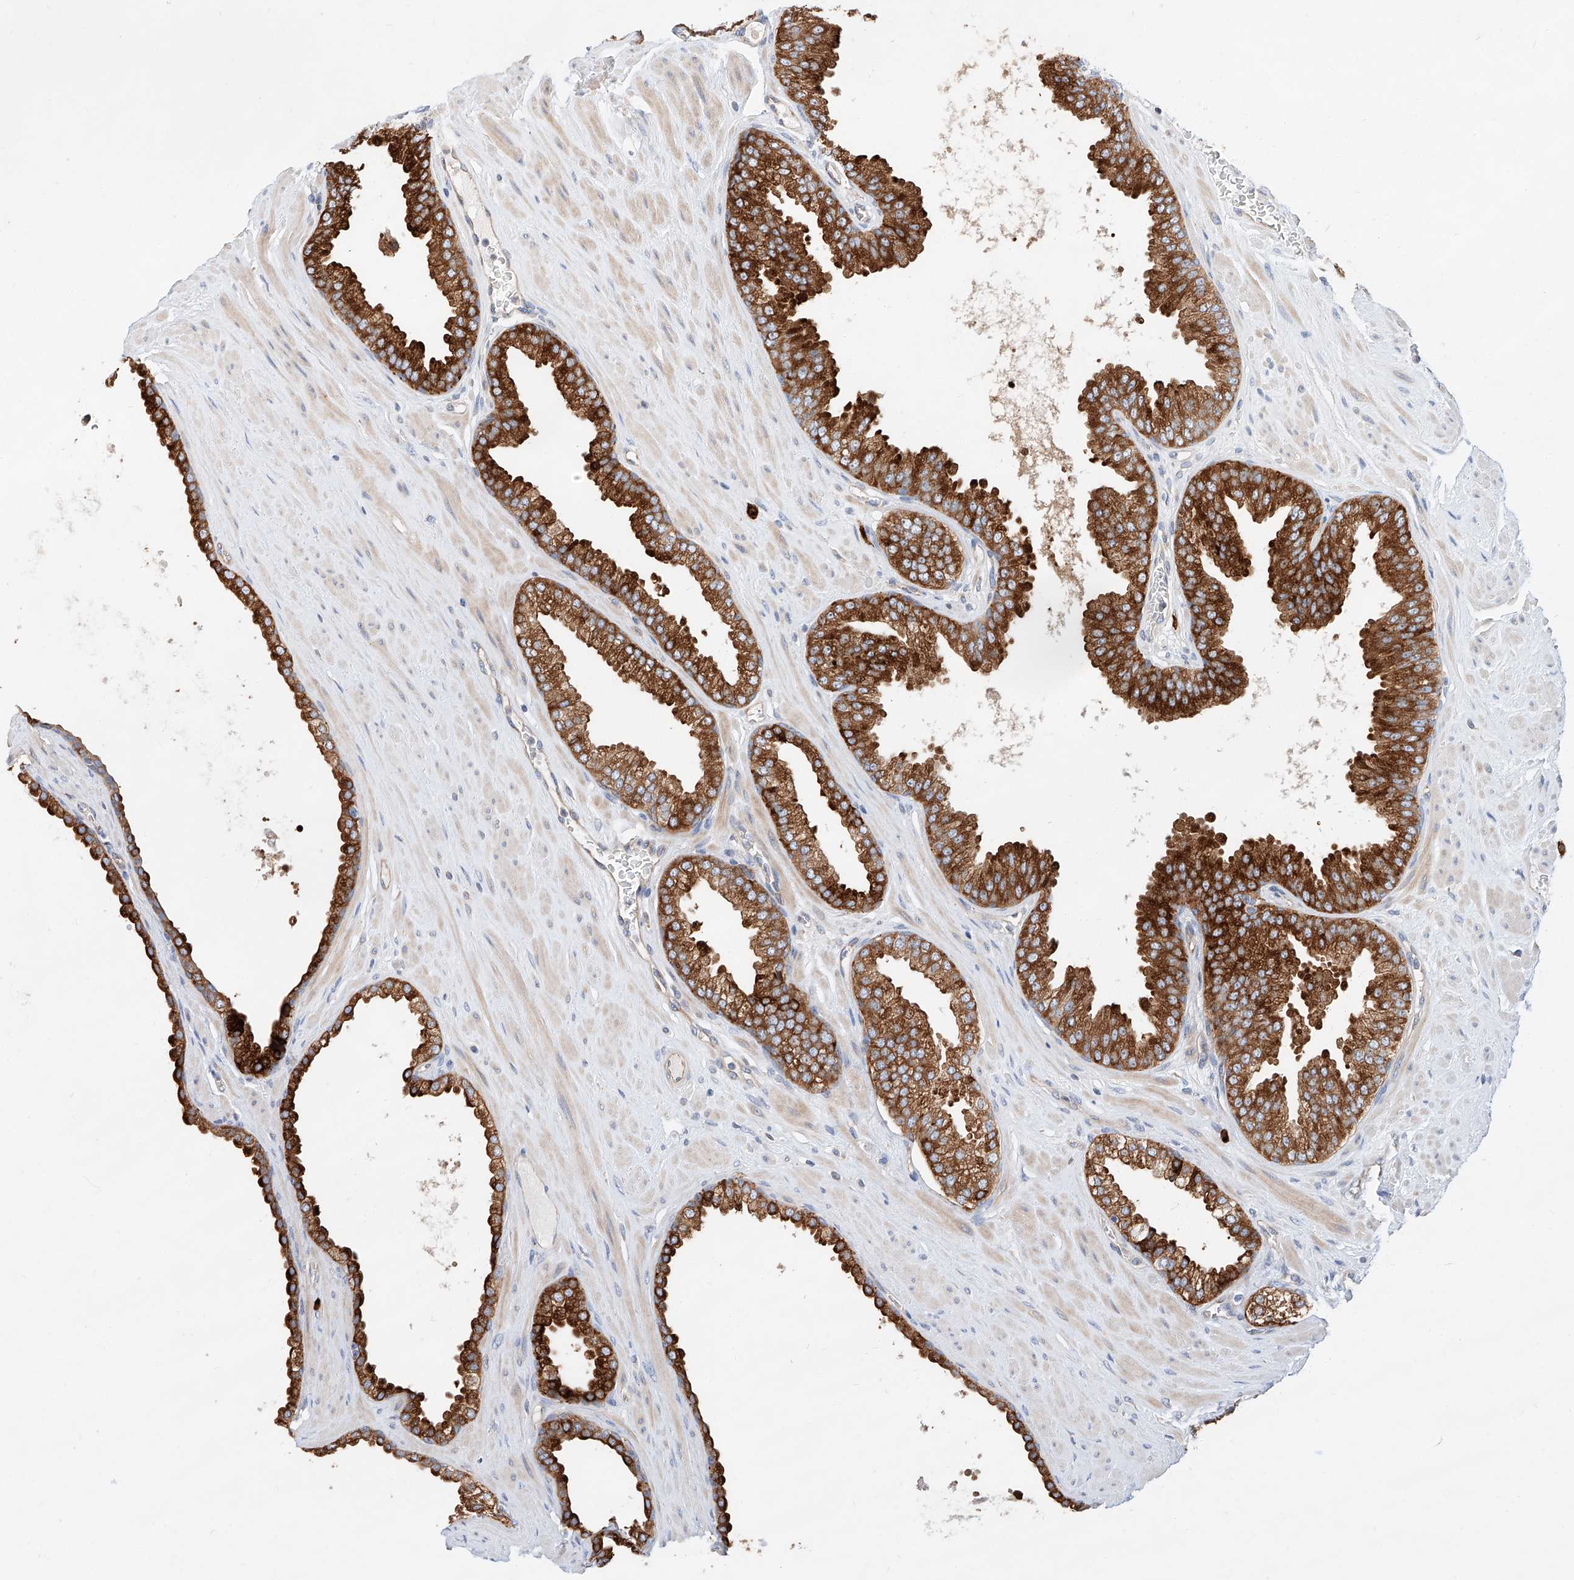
{"staining": {"intensity": "strong", "quantity": ">75%", "location": "cytoplasmic/membranous"}, "tissue": "prostate cancer", "cell_type": "Tumor cells", "image_type": "cancer", "snomed": [{"axis": "morphology", "description": "Adenocarcinoma, Low grade"}, {"axis": "topography", "description": "Prostate"}], "caption": "Protein positivity by immunohistochemistry shows strong cytoplasmic/membranous positivity in approximately >75% of tumor cells in low-grade adenocarcinoma (prostate).", "gene": "GLMN", "patient": {"sex": "male", "age": 62}}